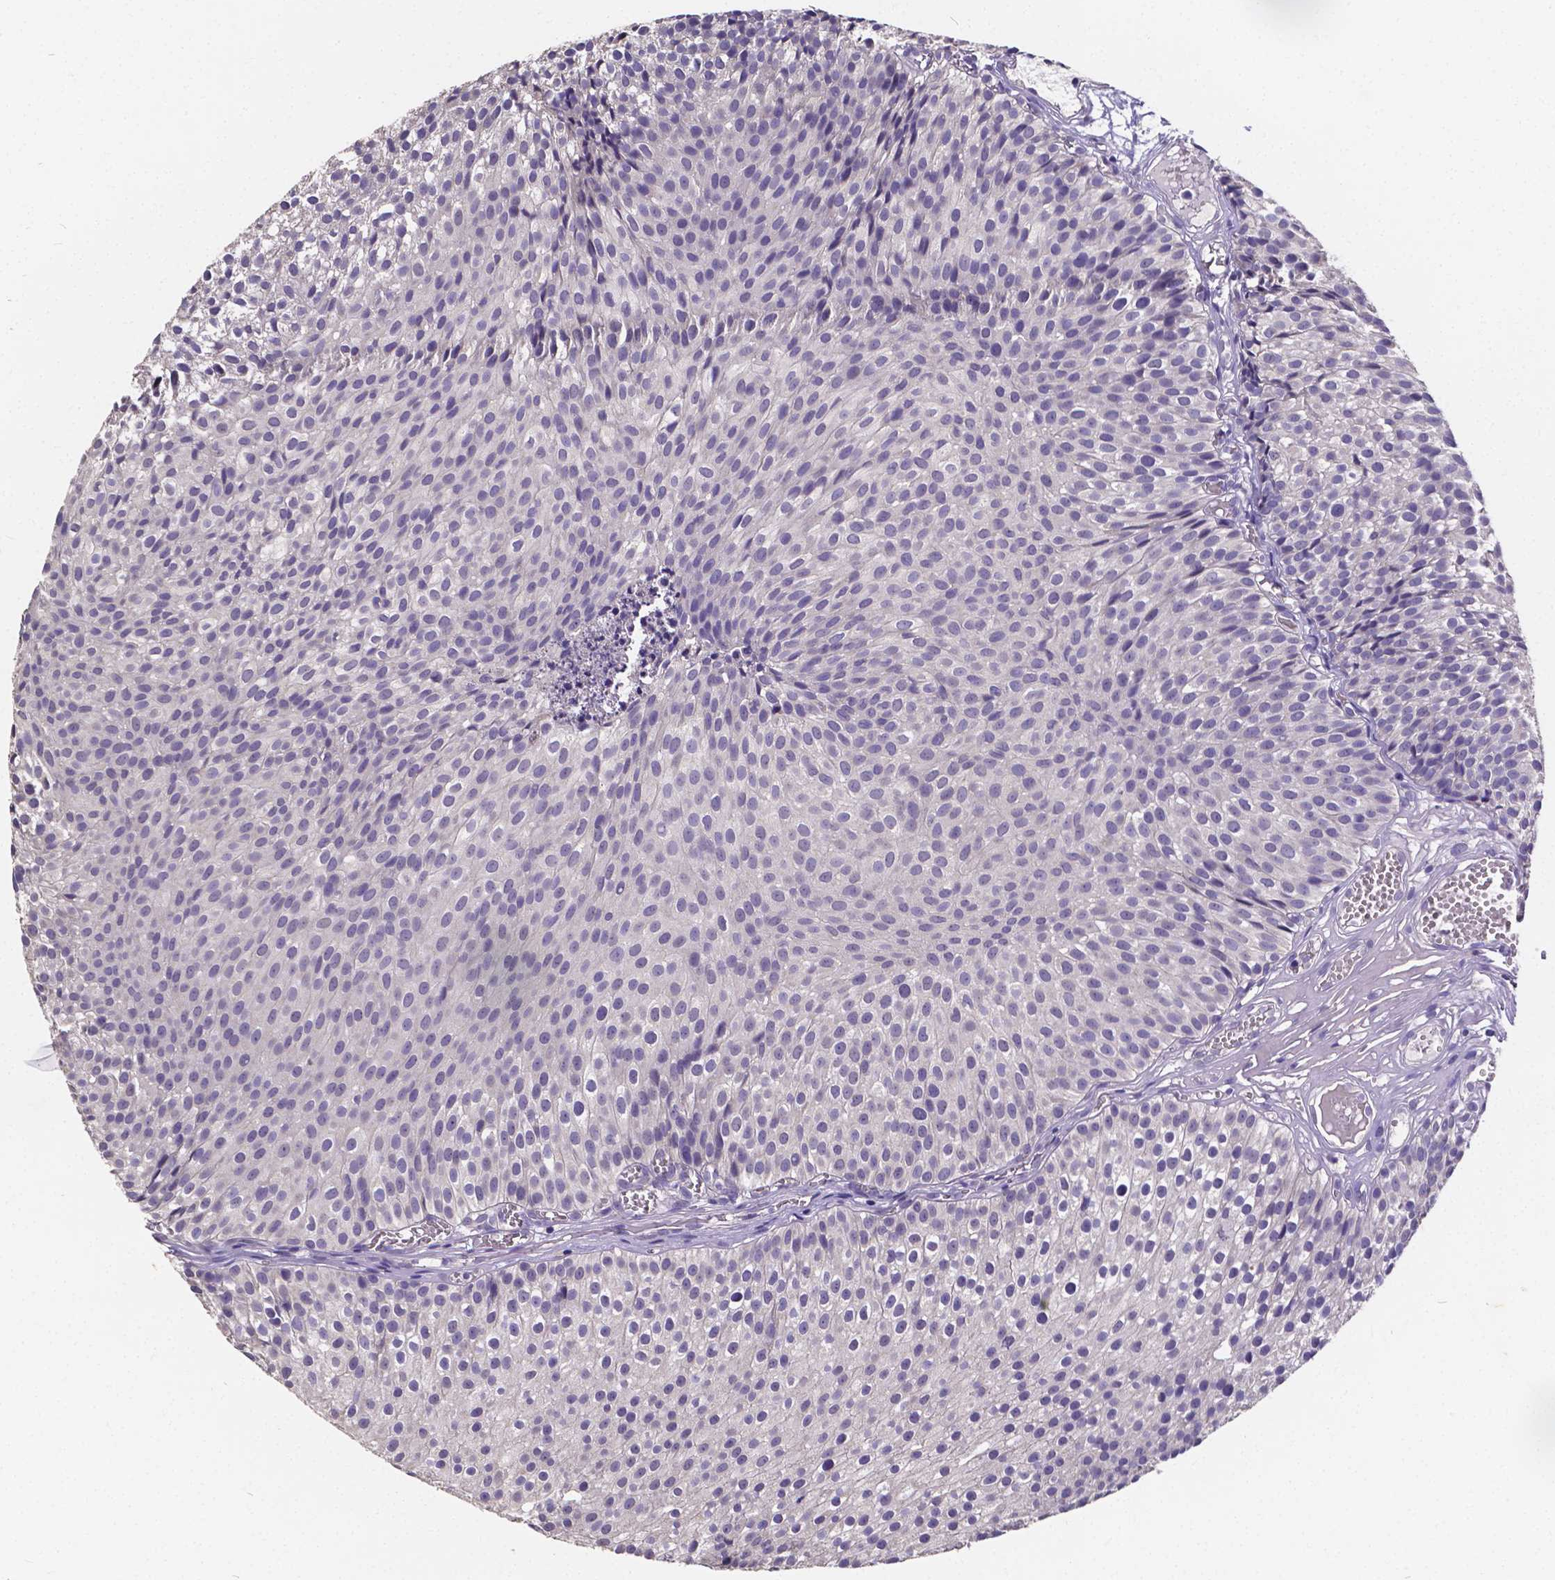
{"staining": {"intensity": "negative", "quantity": "none", "location": "none"}, "tissue": "urothelial cancer", "cell_type": "Tumor cells", "image_type": "cancer", "snomed": [{"axis": "morphology", "description": "Urothelial carcinoma, Low grade"}, {"axis": "topography", "description": "Urinary bladder"}], "caption": "Histopathology image shows no significant protein staining in tumor cells of urothelial cancer.", "gene": "CTNNA2", "patient": {"sex": "male", "age": 63}}